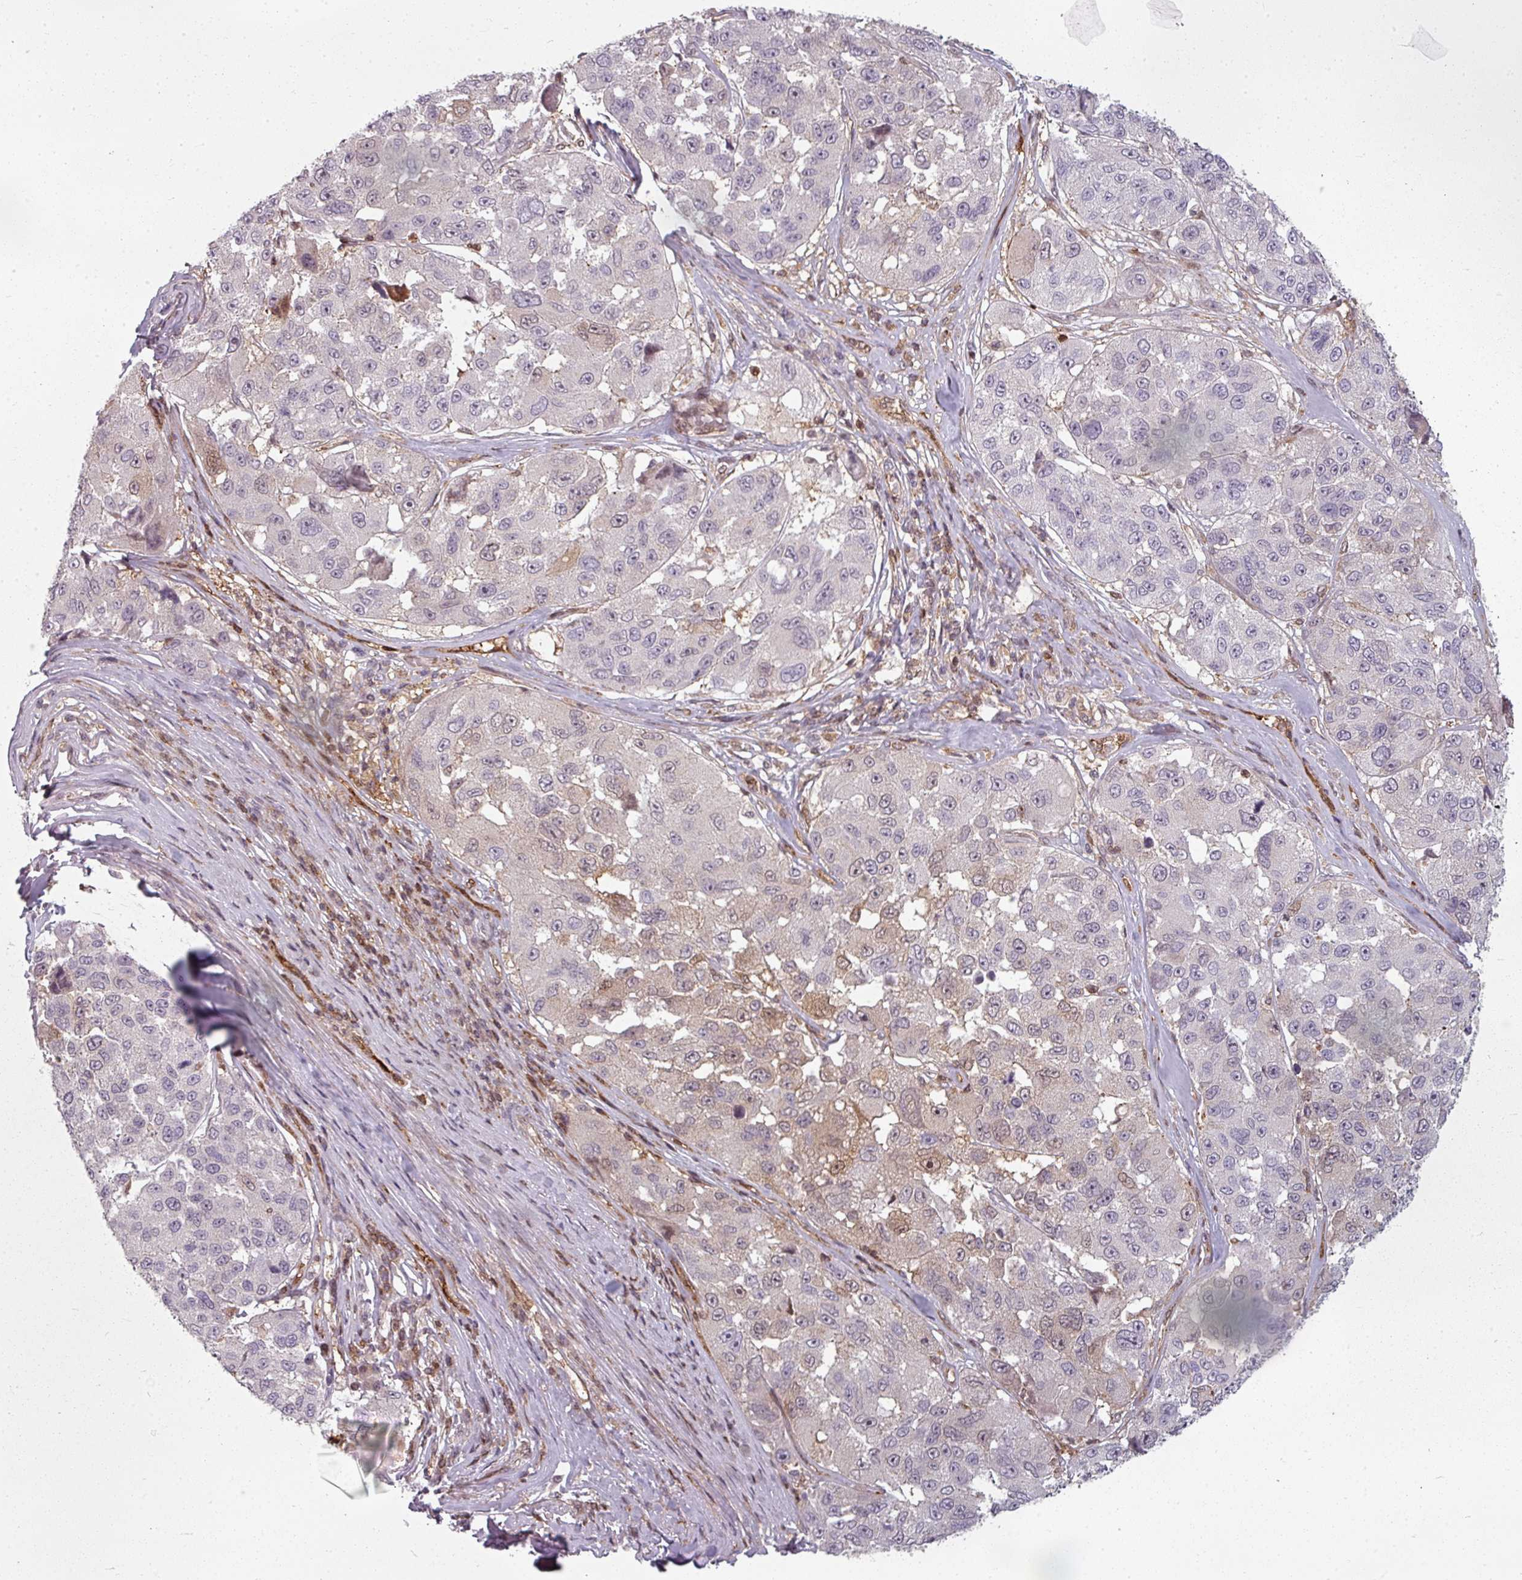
{"staining": {"intensity": "negative", "quantity": "none", "location": "none"}, "tissue": "melanoma", "cell_type": "Tumor cells", "image_type": "cancer", "snomed": [{"axis": "morphology", "description": "Malignant melanoma, NOS"}, {"axis": "topography", "description": "Skin"}], "caption": "A micrograph of human melanoma is negative for staining in tumor cells.", "gene": "CLIC1", "patient": {"sex": "female", "age": 66}}